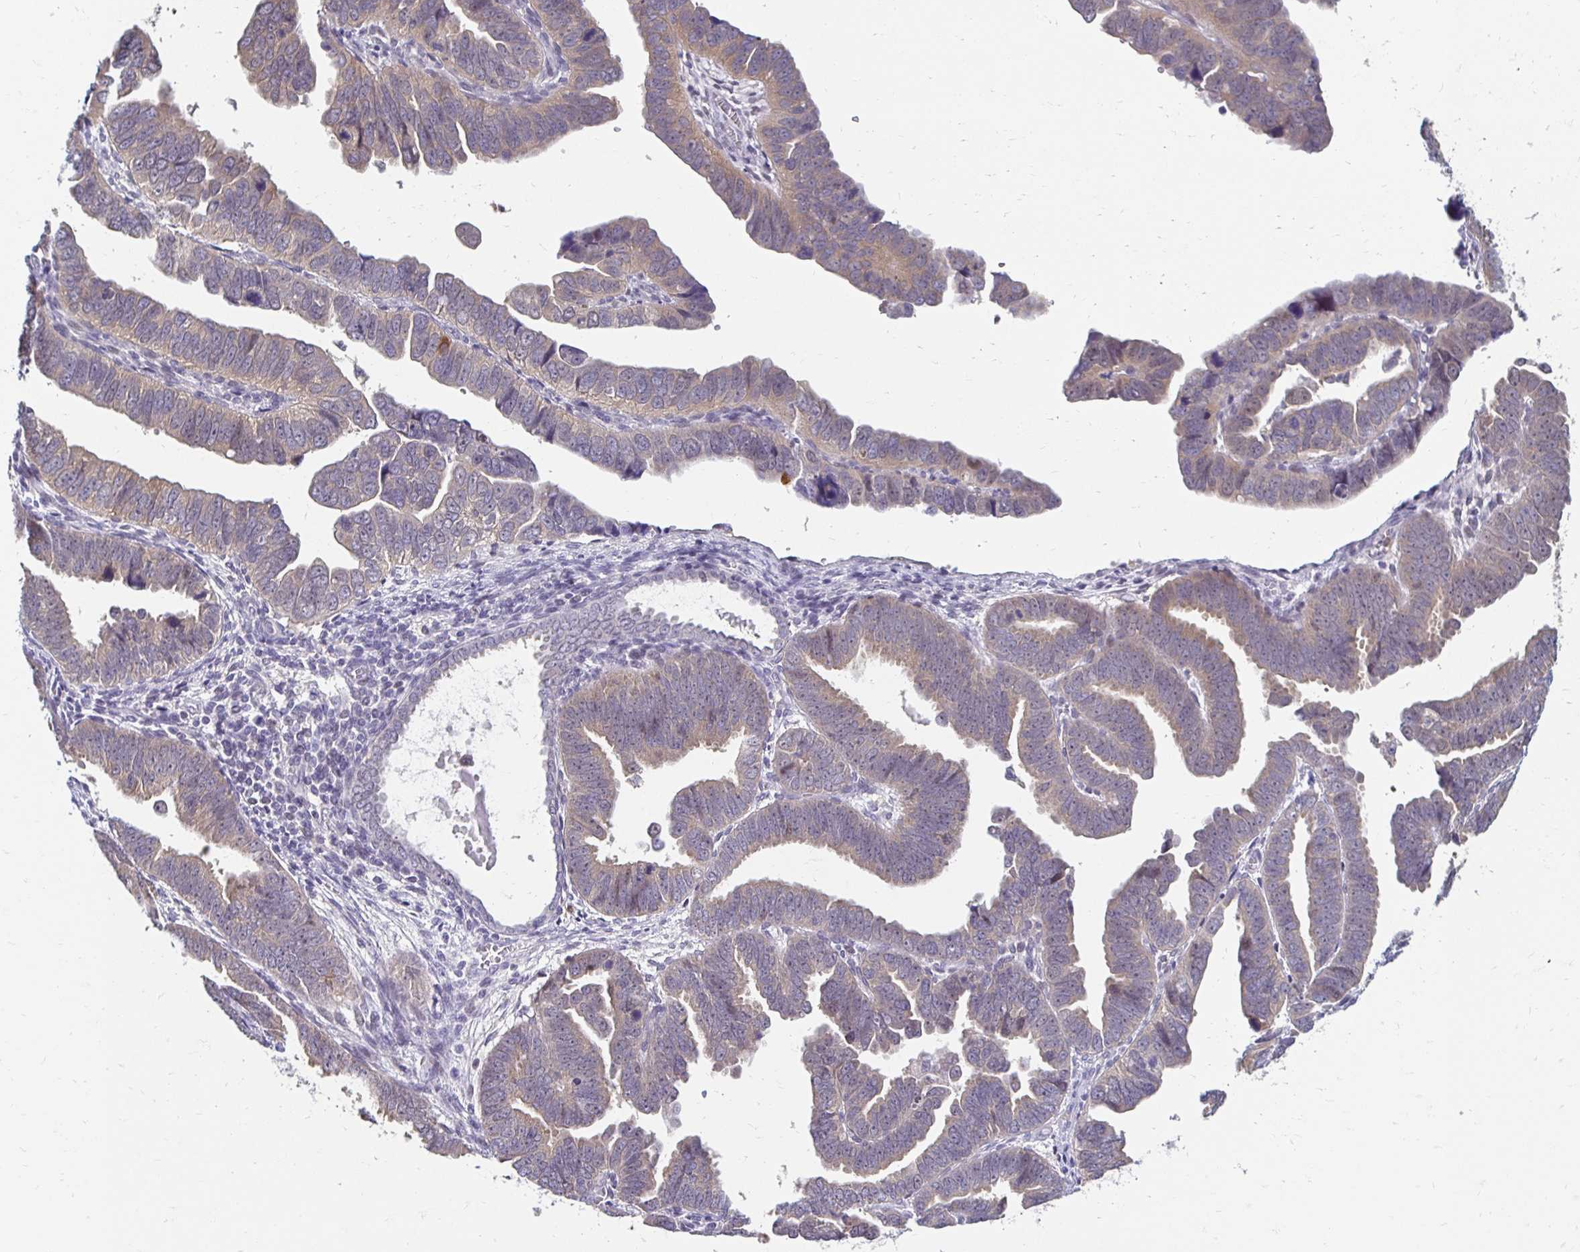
{"staining": {"intensity": "weak", "quantity": ">75%", "location": "cytoplasmic/membranous"}, "tissue": "endometrial cancer", "cell_type": "Tumor cells", "image_type": "cancer", "snomed": [{"axis": "morphology", "description": "Adenocarcinoma, NOS"}, {"axis": "topography", "description": "Endometrium"}], "caption": "Brown immunohistochemical staining in endometrial adenocarcinoma displays weak cytoplasmic/membranous expression in about >75% of tumor cells. The protein of interest is stained brown, and the nuclei are stained in blue (DAB IHC with brightfield microscopy, high magnification).", "gene": "PADI2", "patient": {"sex": "female", "age": 75}}